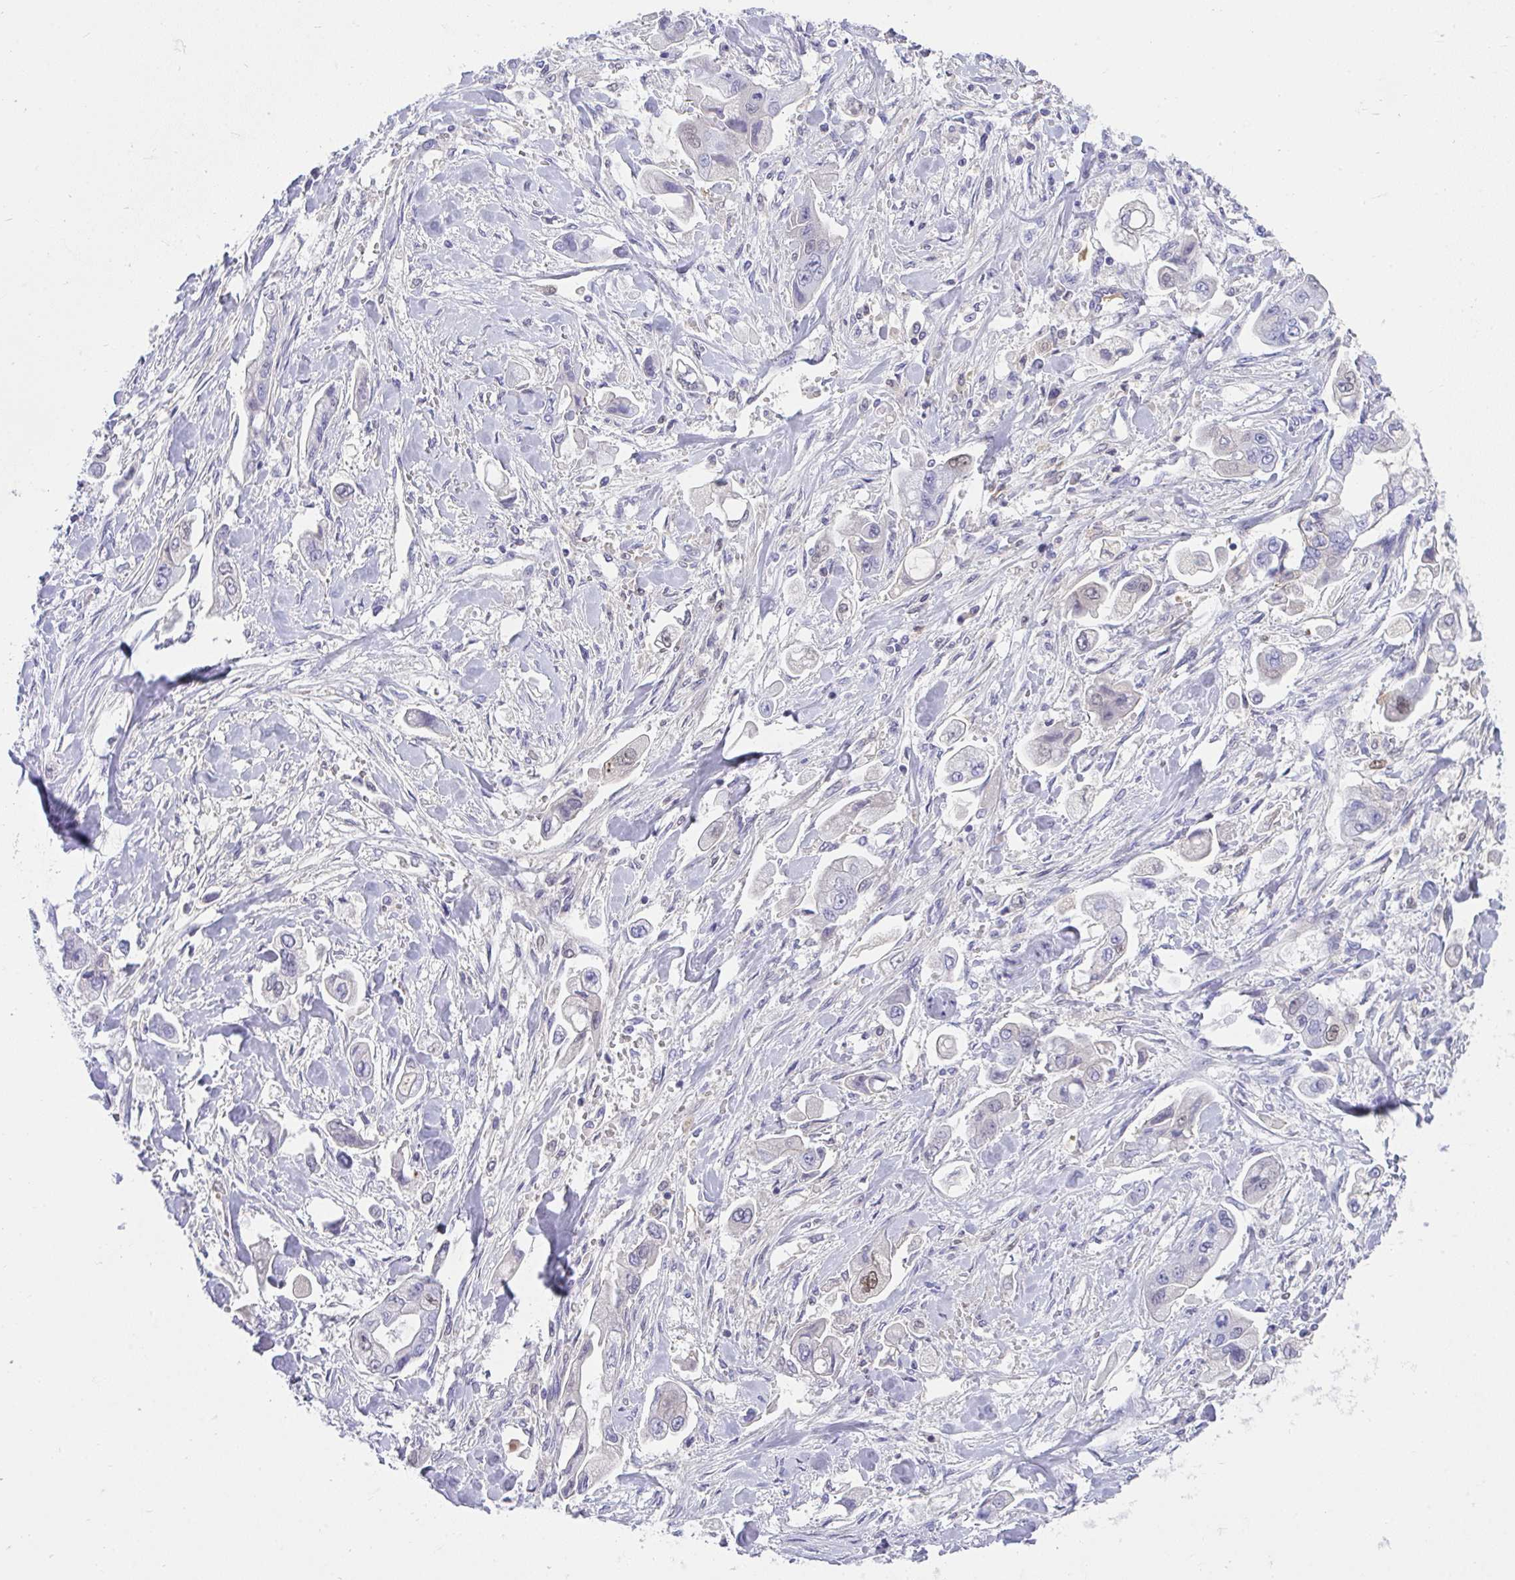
{"staining": {"intensity": "negative", "quantity": "none", "location": "none"}, "tissue": "stomach cancer", "cell_type": "Tumor cells", "image_type": "cancer", "snomed": [{"axis": "morphology", "description": "Adenocarcinoma, NOS"}, {"axis": "topography", "description": "Stomach"}], "caption": "This is an immunohistochemistry micrograph of stomach cancer. There is no staining in tumor cells.", "gene": "ZSWIM3", "patient": {"sex": "male", "age": 62}}